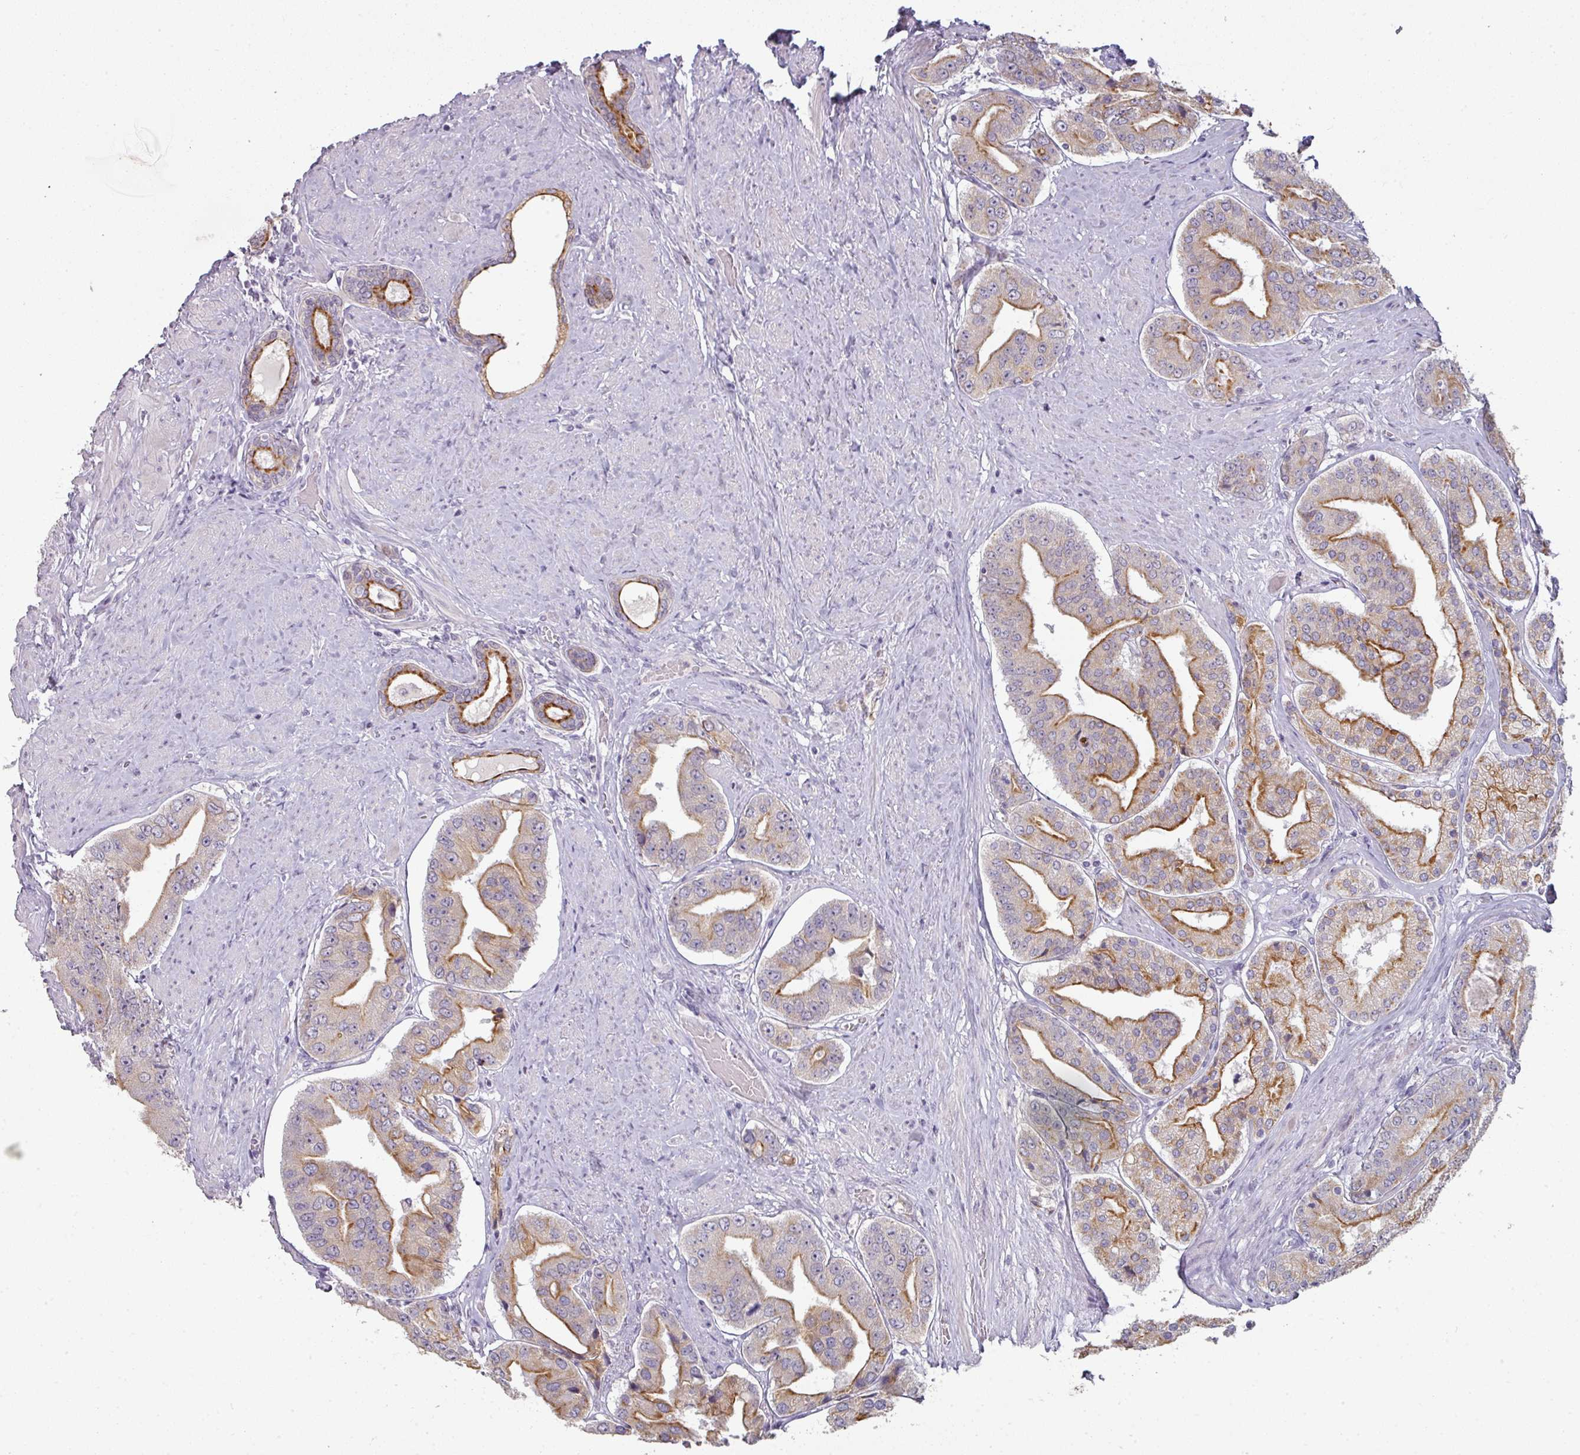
{"staining": {"intensity": "strong", "quantity": "25%-75%", "location": "cytoplasmic/membranous"}, "tissue": "prostate cancer", "cell_type": "Tumor cells", "image_type": "cancer", "snomed": [{"axis": "morphology", "description": "Adenocarcinoma, High grade"}, {"axis": "topography", "description": "Prostate"}], "caption": "Adenocarcinoma (high-grade) (prostate) tissue reveals strong cytoplasmic/membranous expression in about 25%-75% of tumor cells, visualized by immunohistochemistry. The staining was performed using DAB to visualize the protein expression in brown, while the nuclei were stained in blue with hematoxylin (Magnification: 20x).", "gene": "GTF2H3", "patient": {"sex": "male", "age": 63}}